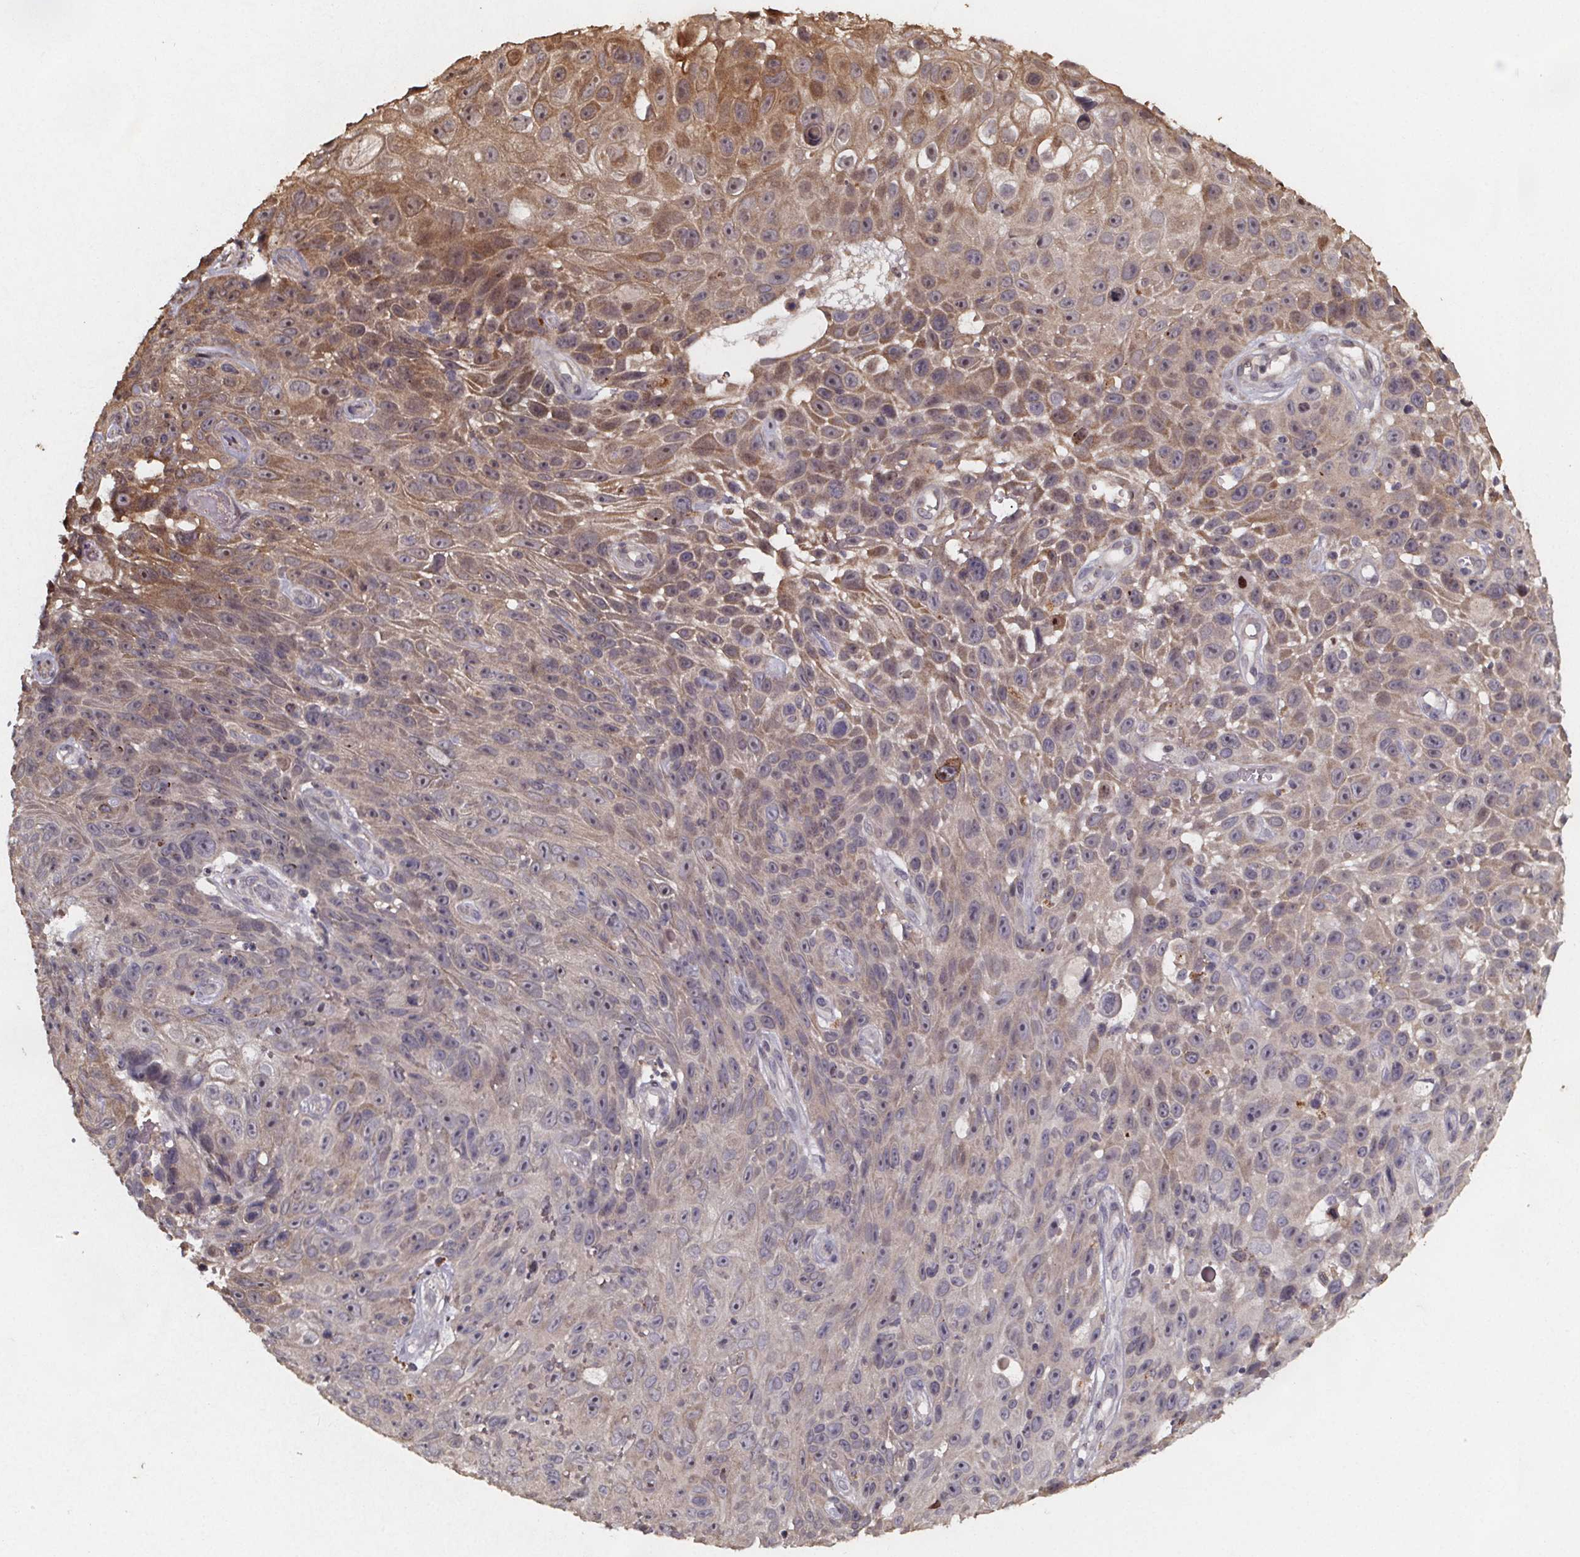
{"staining": {"intensity": "moderate", "quantity": "<25%", "location": "cytoplasmic/membranous"}, "tissue": "skin cancer", "cell_type": "Tumor cells", "image_type": "cancer", "snomed": [{"axis": "morphology", "description": "Squamous cell carcinoma, NOS"}, {"axis": "topography", "description": "Skin"}], "caption": "Protein staining exhibits moderate cytoplasmic/membranous staining in about <25% of tumor cells in skin cancer (squamous cell carcinoma).", "gene": "ZNF879", "patient": {"sex": "male", "age": 82}}